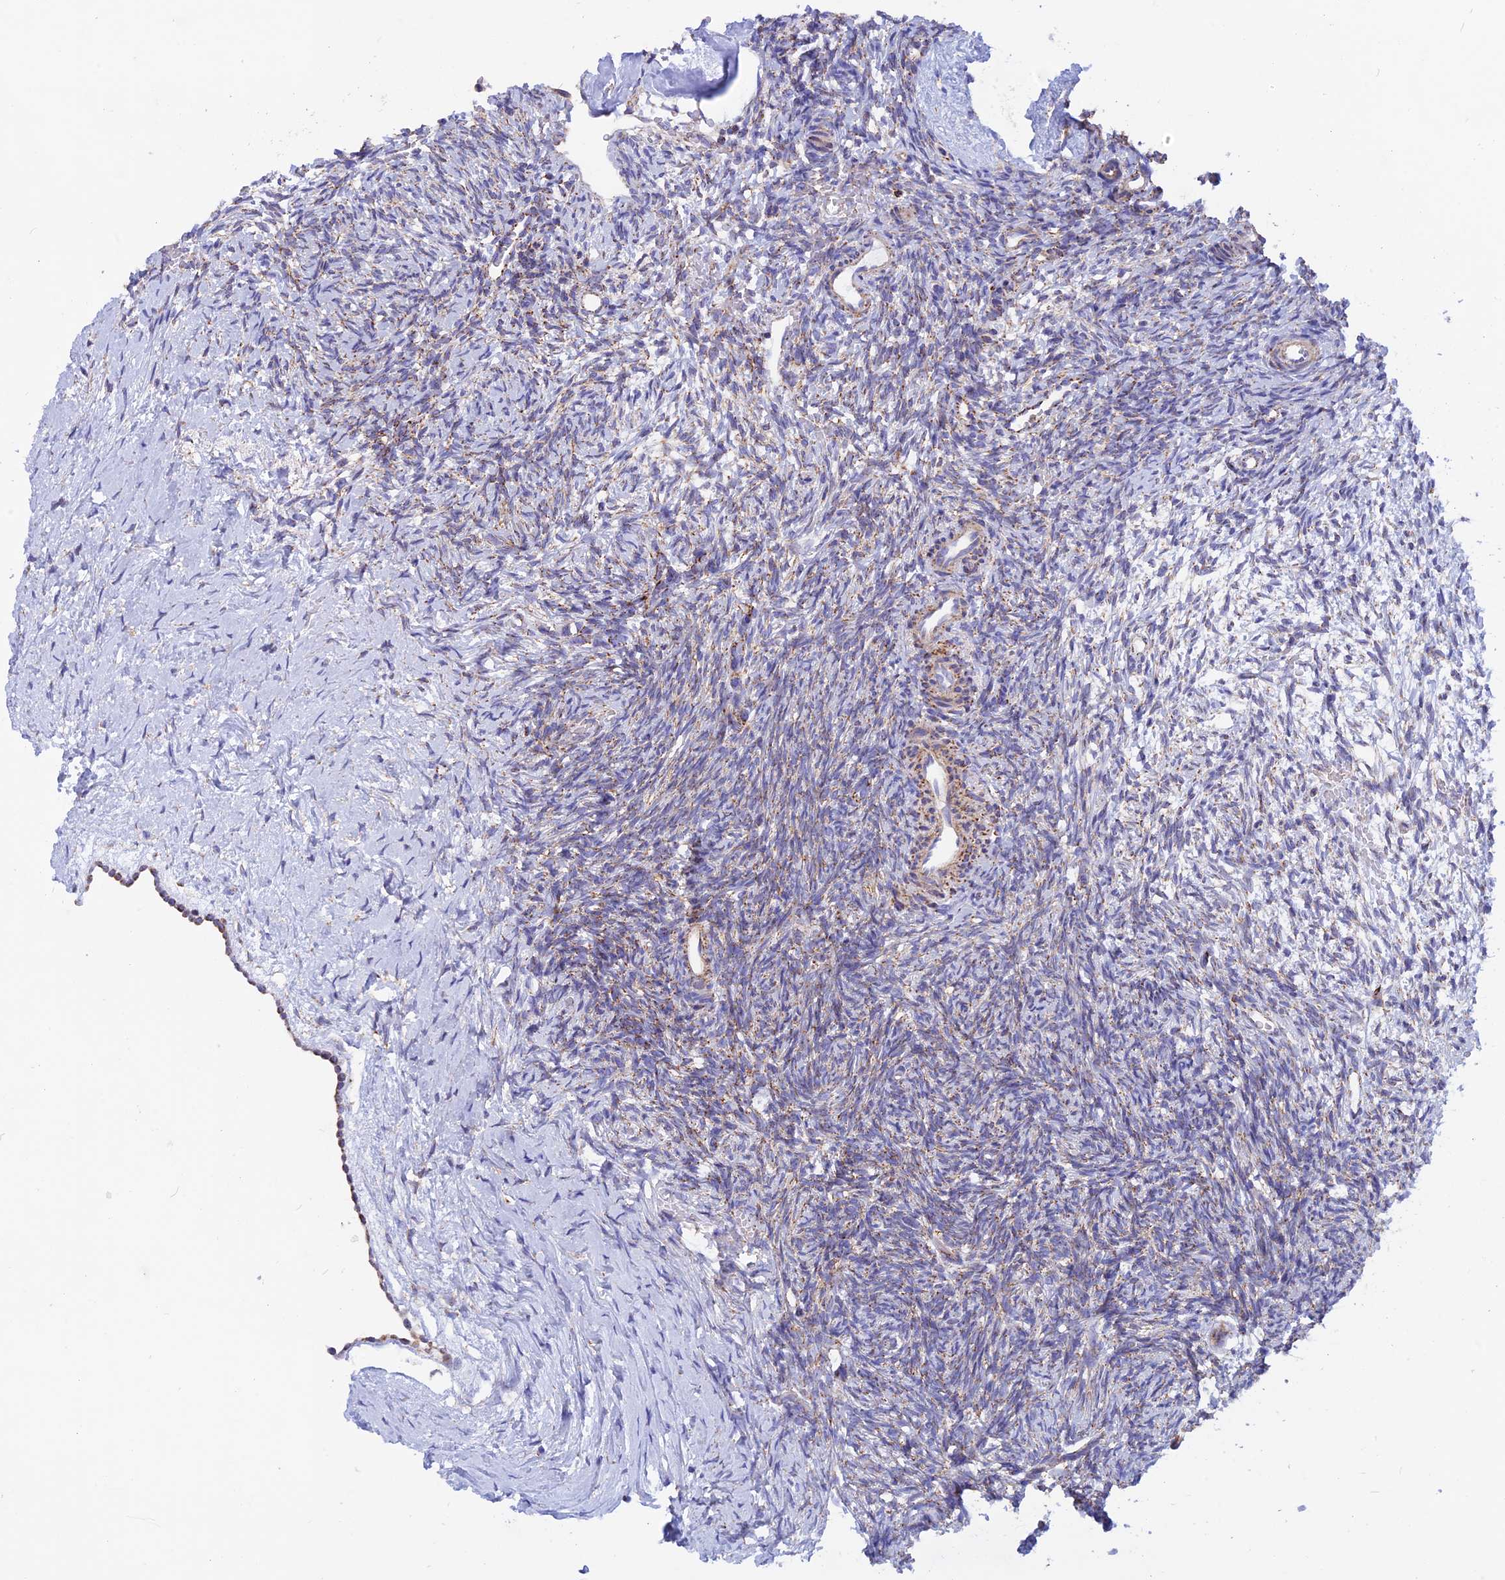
{"staining": {"intensity": "weak", "quantity": "25%-75%", "location": "cytoplasmic/membranous"}, "tissue": "ovary", "cell_type": "Ovarian stroma cells", "image_type": "normal", "snomed": [{"axis": "morphology", "description": "Normal tissue, NOS"}, {"axis": "topography", "description": "Ovary"}], "caption": "Protein staining displays weak cytoplasmic/membranous staining in approximately 25%-75% of ovarian stroma cells in unremarkable ovary.", "gene": "GCDH", "patient": {"sex": "female", "age": 39}}